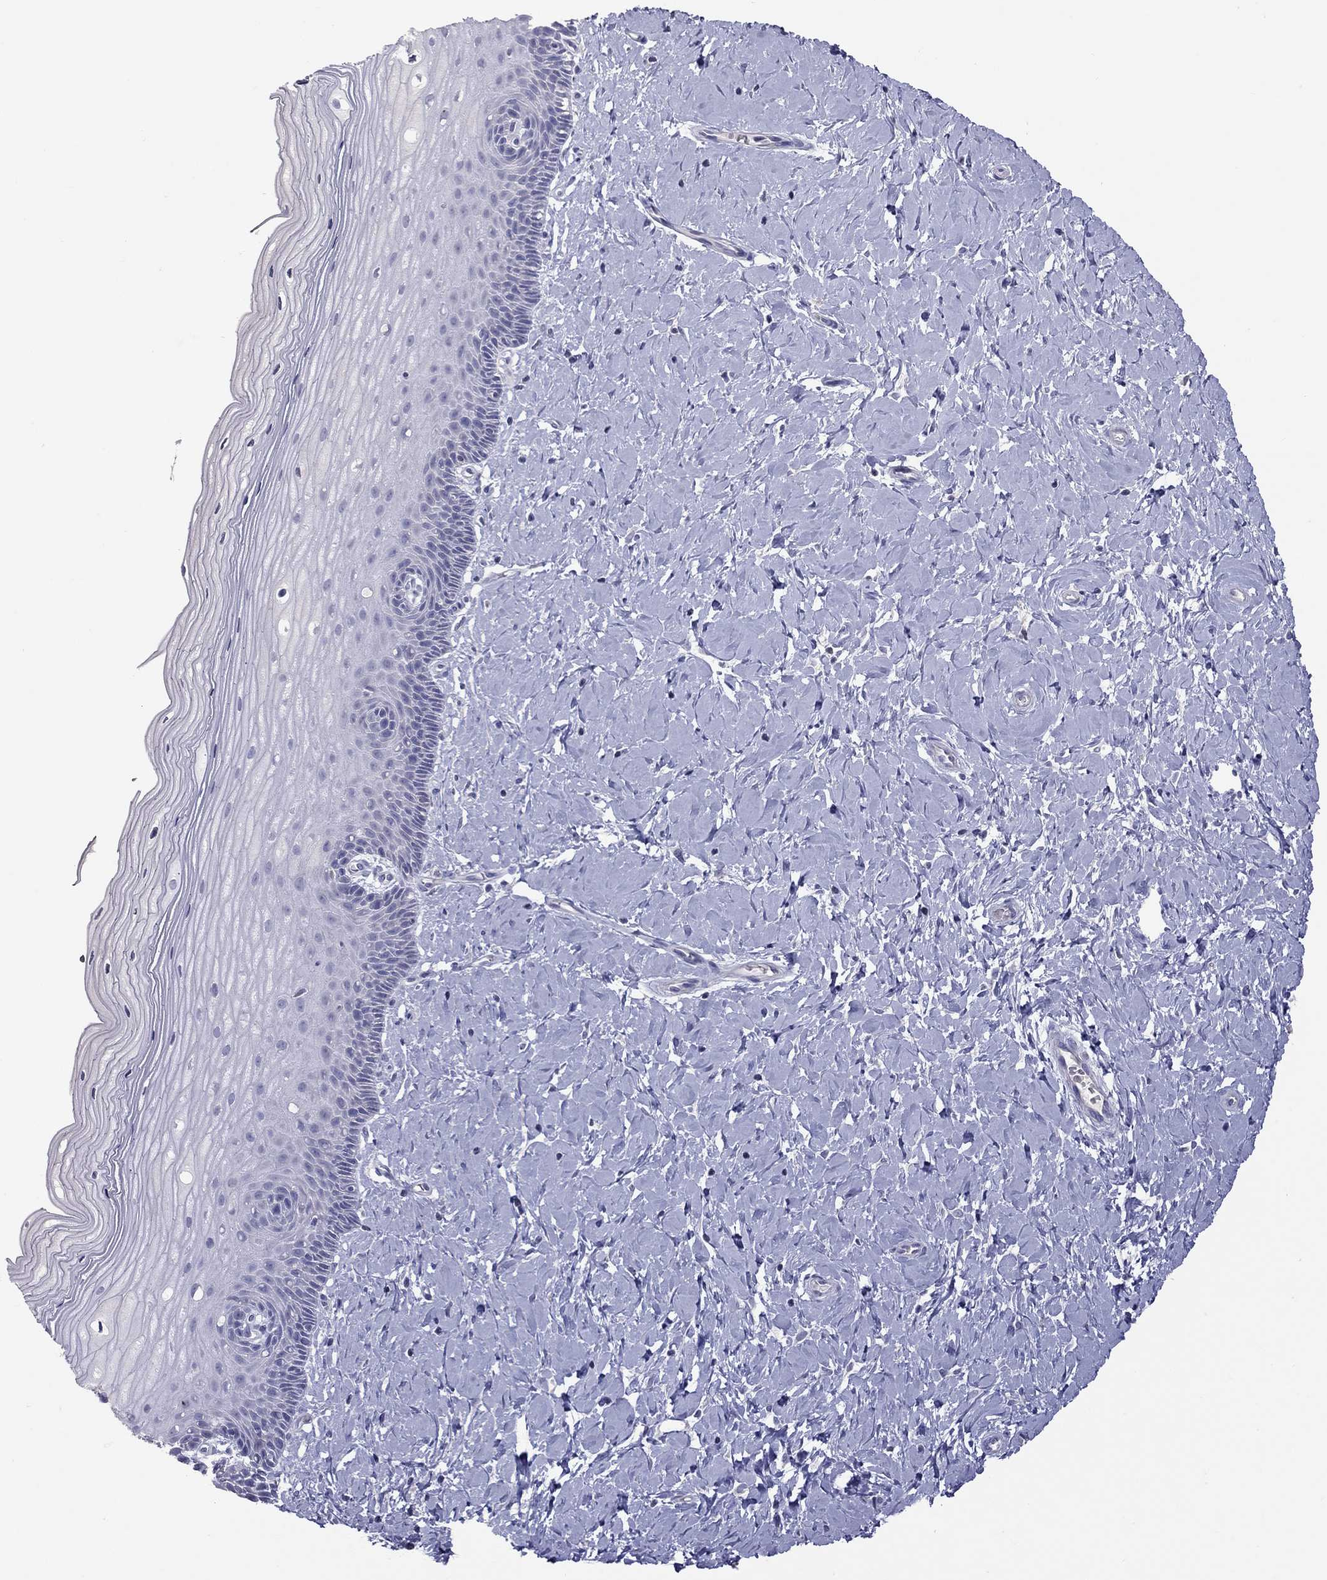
{"staining": {"intensity": "strong", "quantity": ">75%", "location": "cytoplasmic/membranous"}, "tissue": "cervix", "cell_type": "Glandular cells", "image_type": "normal", "snomed": [{"axis": "morphology", "description": "Normal tissue, NOS"}, {"axis": "topography", "description": "Cervix"}], "caption": "Immunohistochemistry staining of unremarkable cervix, which shows high levels of strong cytoplasmic/membranous expression in approximately >75% of glandular cells indicating strong cytoplasmic/membranous protein positivity. The staining was performed using DAB (3,3'-diaminobenzidine) (brown) for protein detection and nuclei were counterstained in hematoxylin (blue).", "gene": "MUC16", "patient": {"sex": "female", "age": 37}}